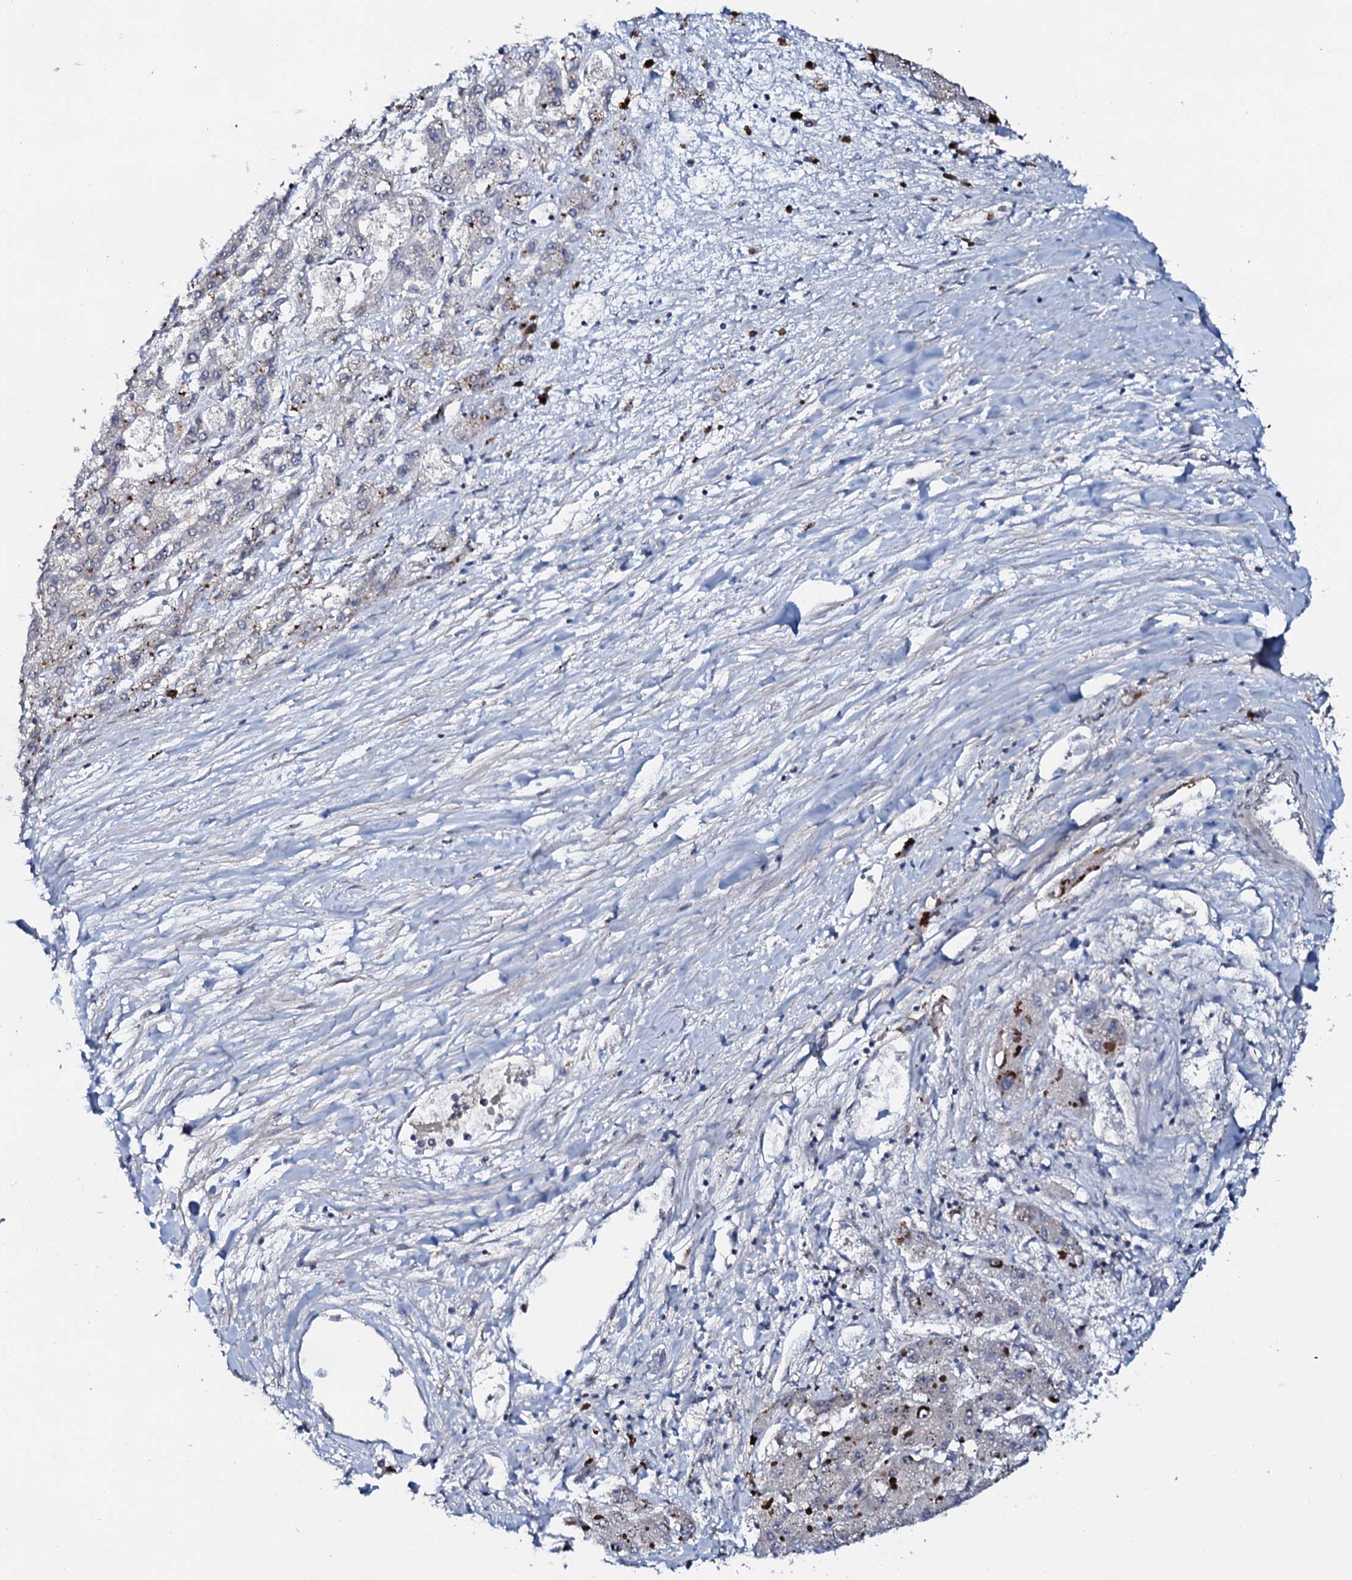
{"staining": {"intensity": "negative", "quantity": "none", "location": "none"}, "tissue": "liver cancer", "cell_type": "Tumor cells", "image_type": "cancer", "snomed": [{"axis": "morphology", "description": "Carcinoma, Hepatocellular, NOS"}, {"axis": "topography", "description": "Liver"}], "caption": "Tumor cells show no significant expression in liver cancer.", "gene": "SNTA1", "patient": {"sex": "female", "age": 73}}